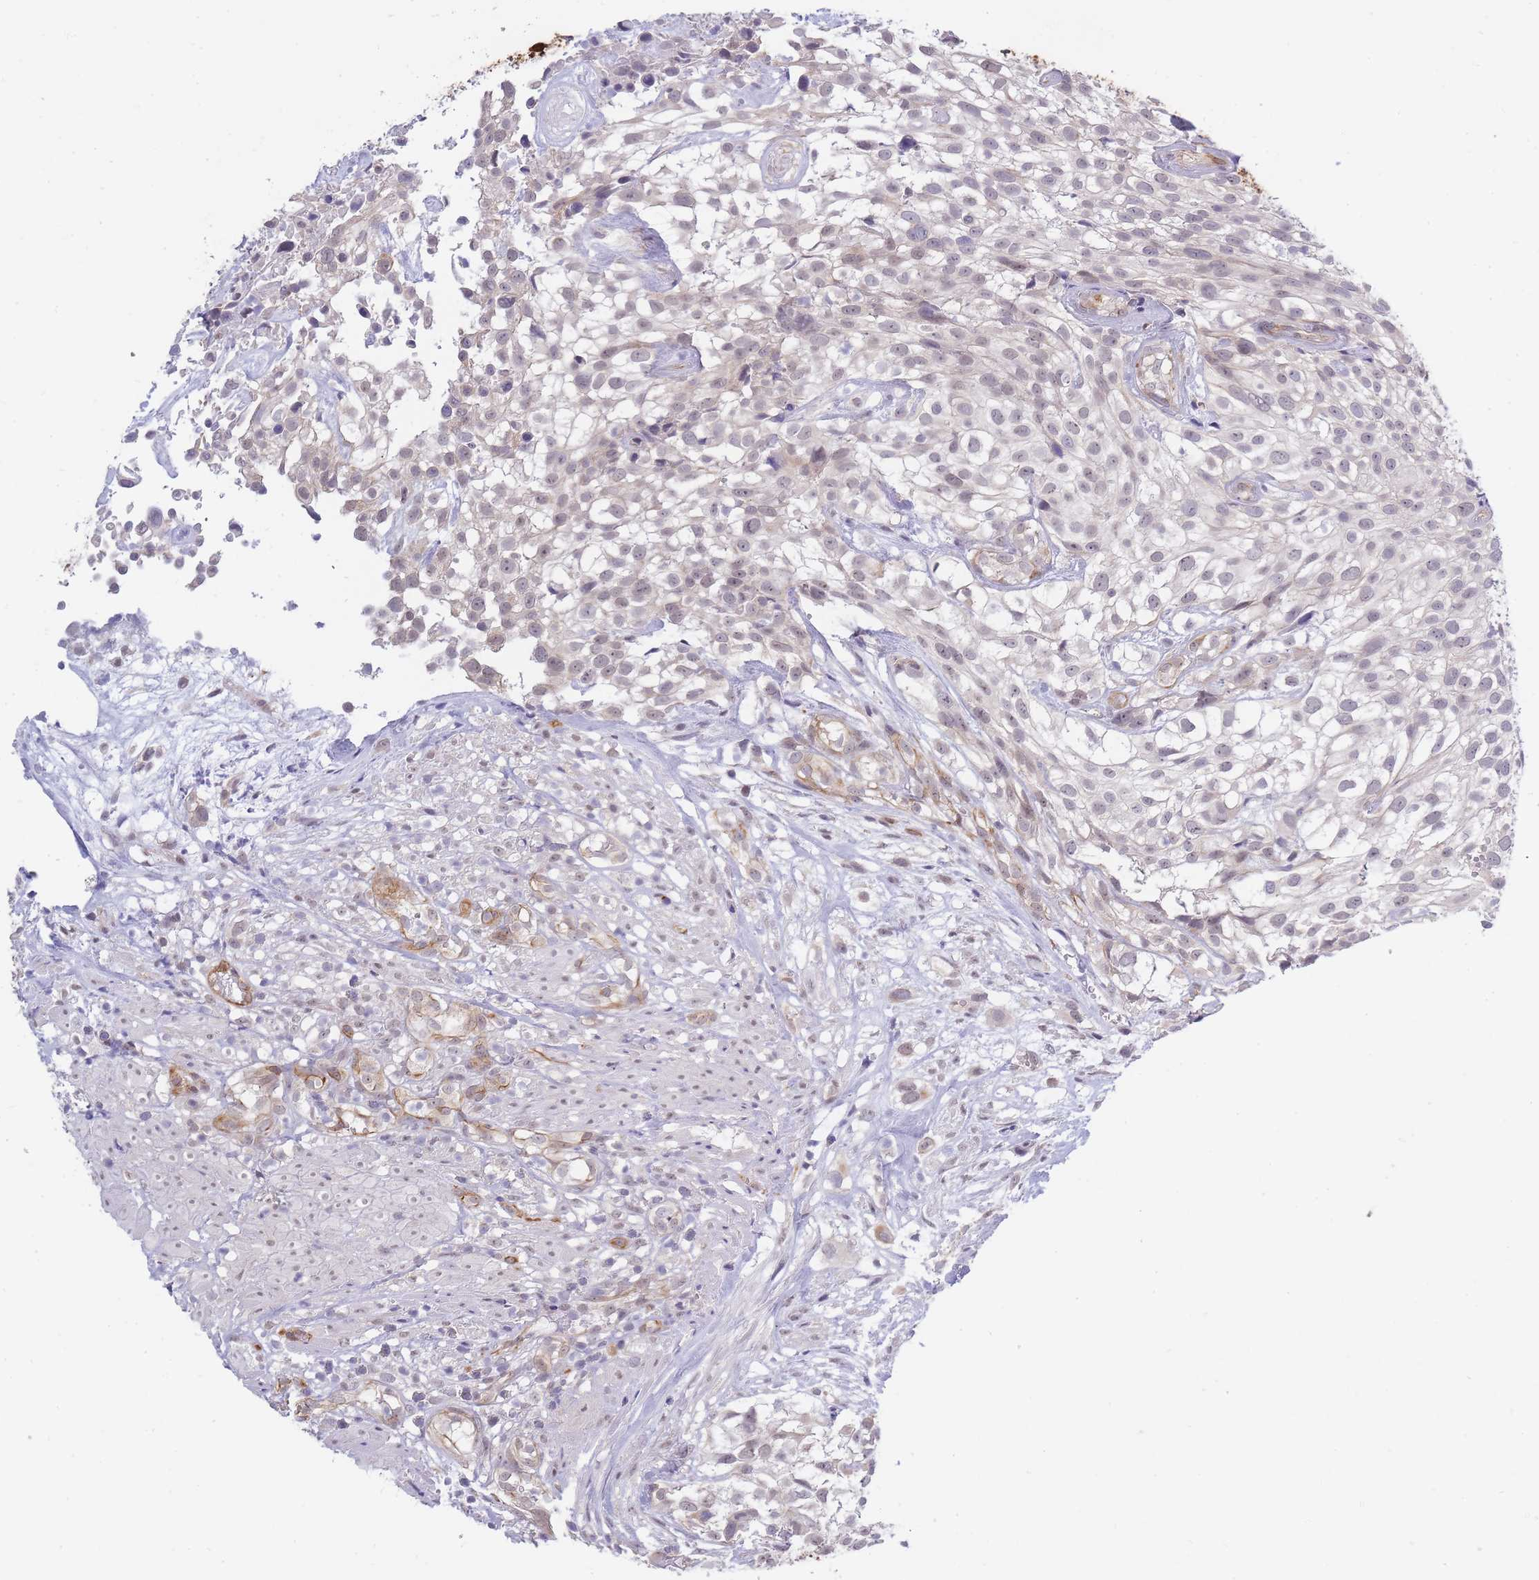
{"staining": {"intensity": "weak", "quantity": "<25%", "location": "cytoplasmic/membranous"}, "tissue": "urothelial cancer", "cell_type": "Tumor cells", "image_type": "cancer", "snomed": [{"axis": "morphology", "description": "Urothelial carcinoma, High grade"}, {"axis": "topography", "description": "Urinary bladder"}], "caption": "High magnification brightfield microscopy of high-grade urothelial carcinoma stained with DAB (3,3'-diaminobenzidine) (brown) and counterstained with hematoxylin (blue): tumor cells show no significant expression.", "gene": "C19orf25", "patient": {"sex": "male", "age": 56}}